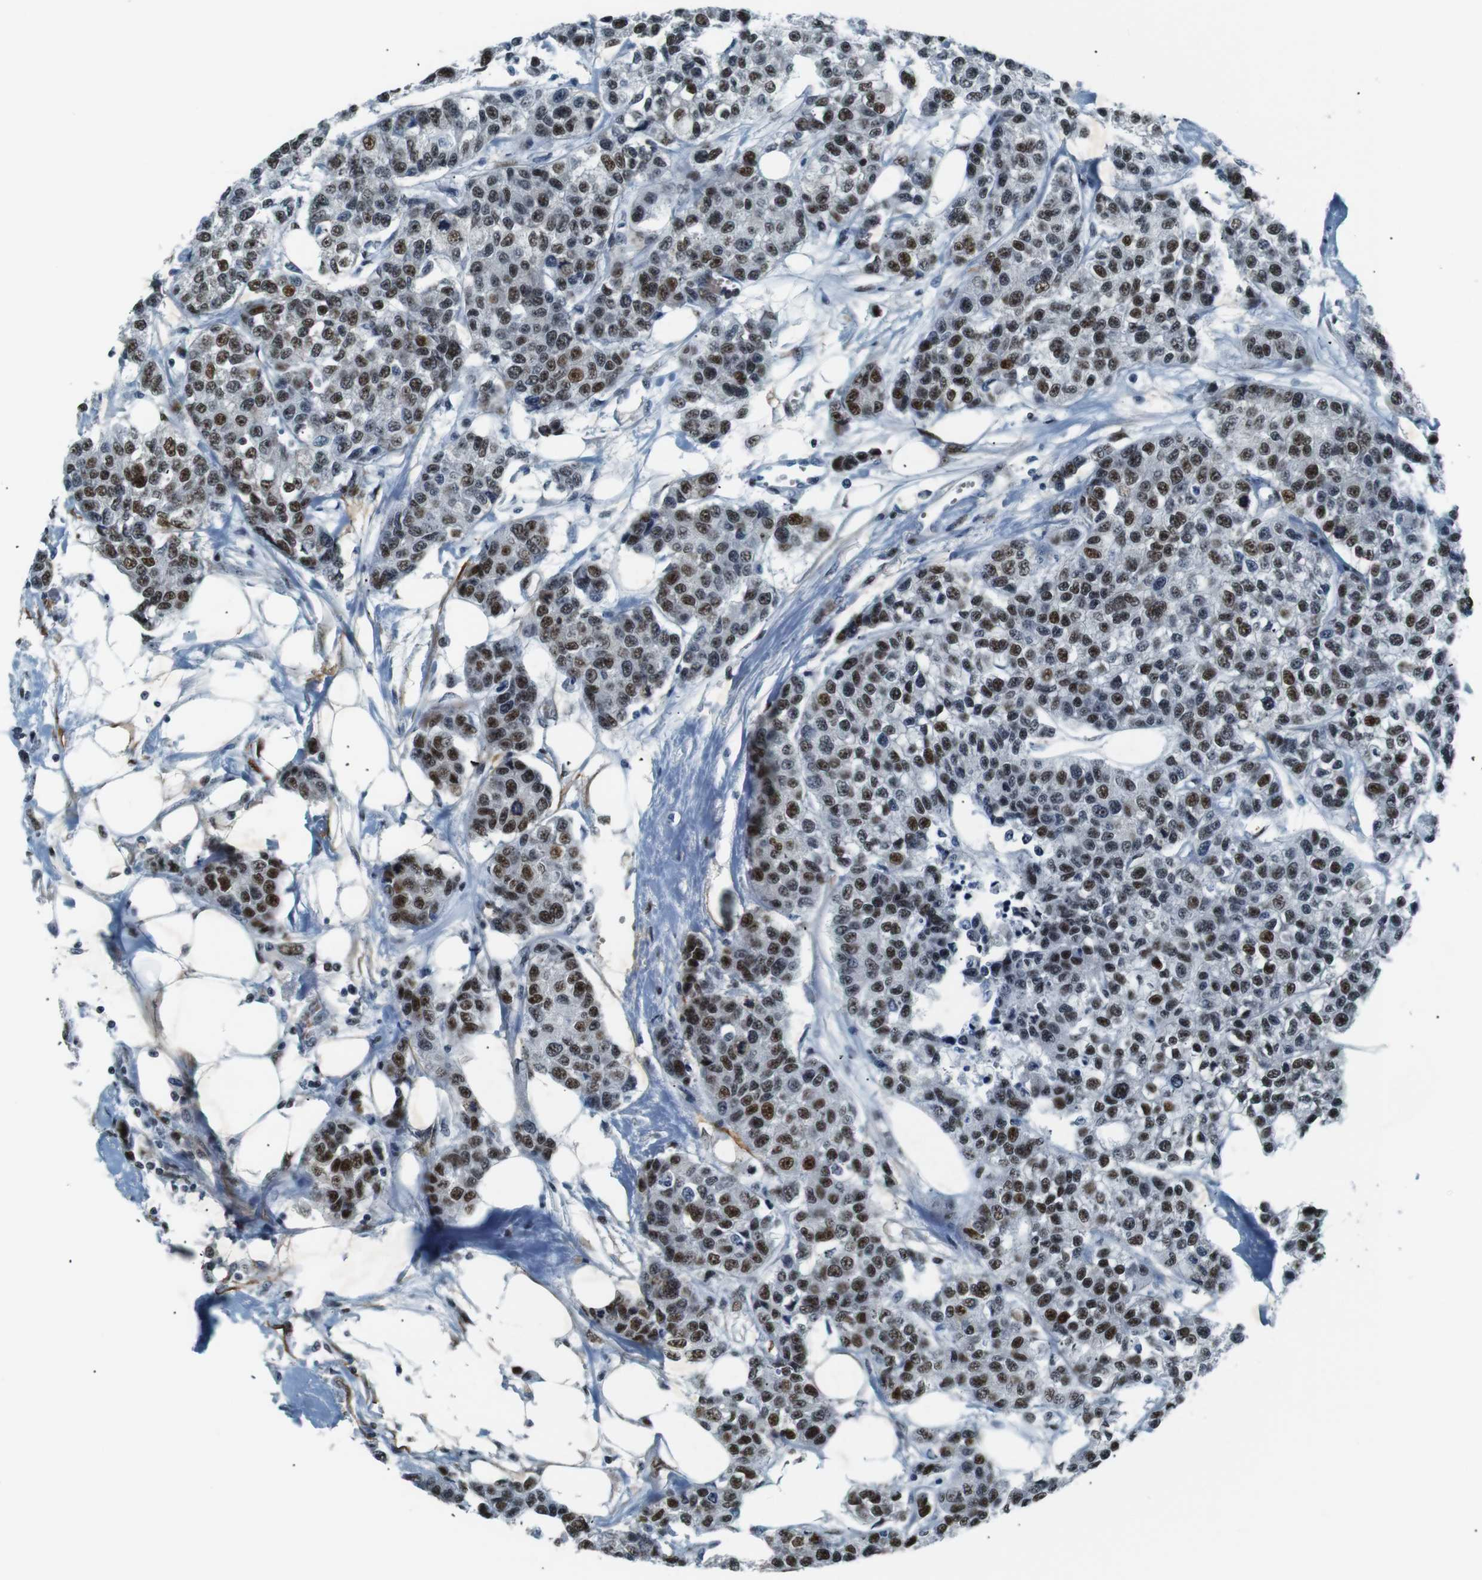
{"staining": {"intensity": "moderate", "quantity": ">75%", "location": "nuclear"}, "tissue": "breast cancer", "cell_type": "Tumor cells", "image_type": "cancer", "snomed": [{"axis": "morphology", "description": "Duct carcinoma"}, {"axis": "topography", "description": "Breast"}], "caption": "Human breast cancer stained with a brown dye displays moderate nuclear positive expression in about >75% of tumor cells.", "gene": "HEXIM1", "patient": {"sex": "female", "age": 51}}